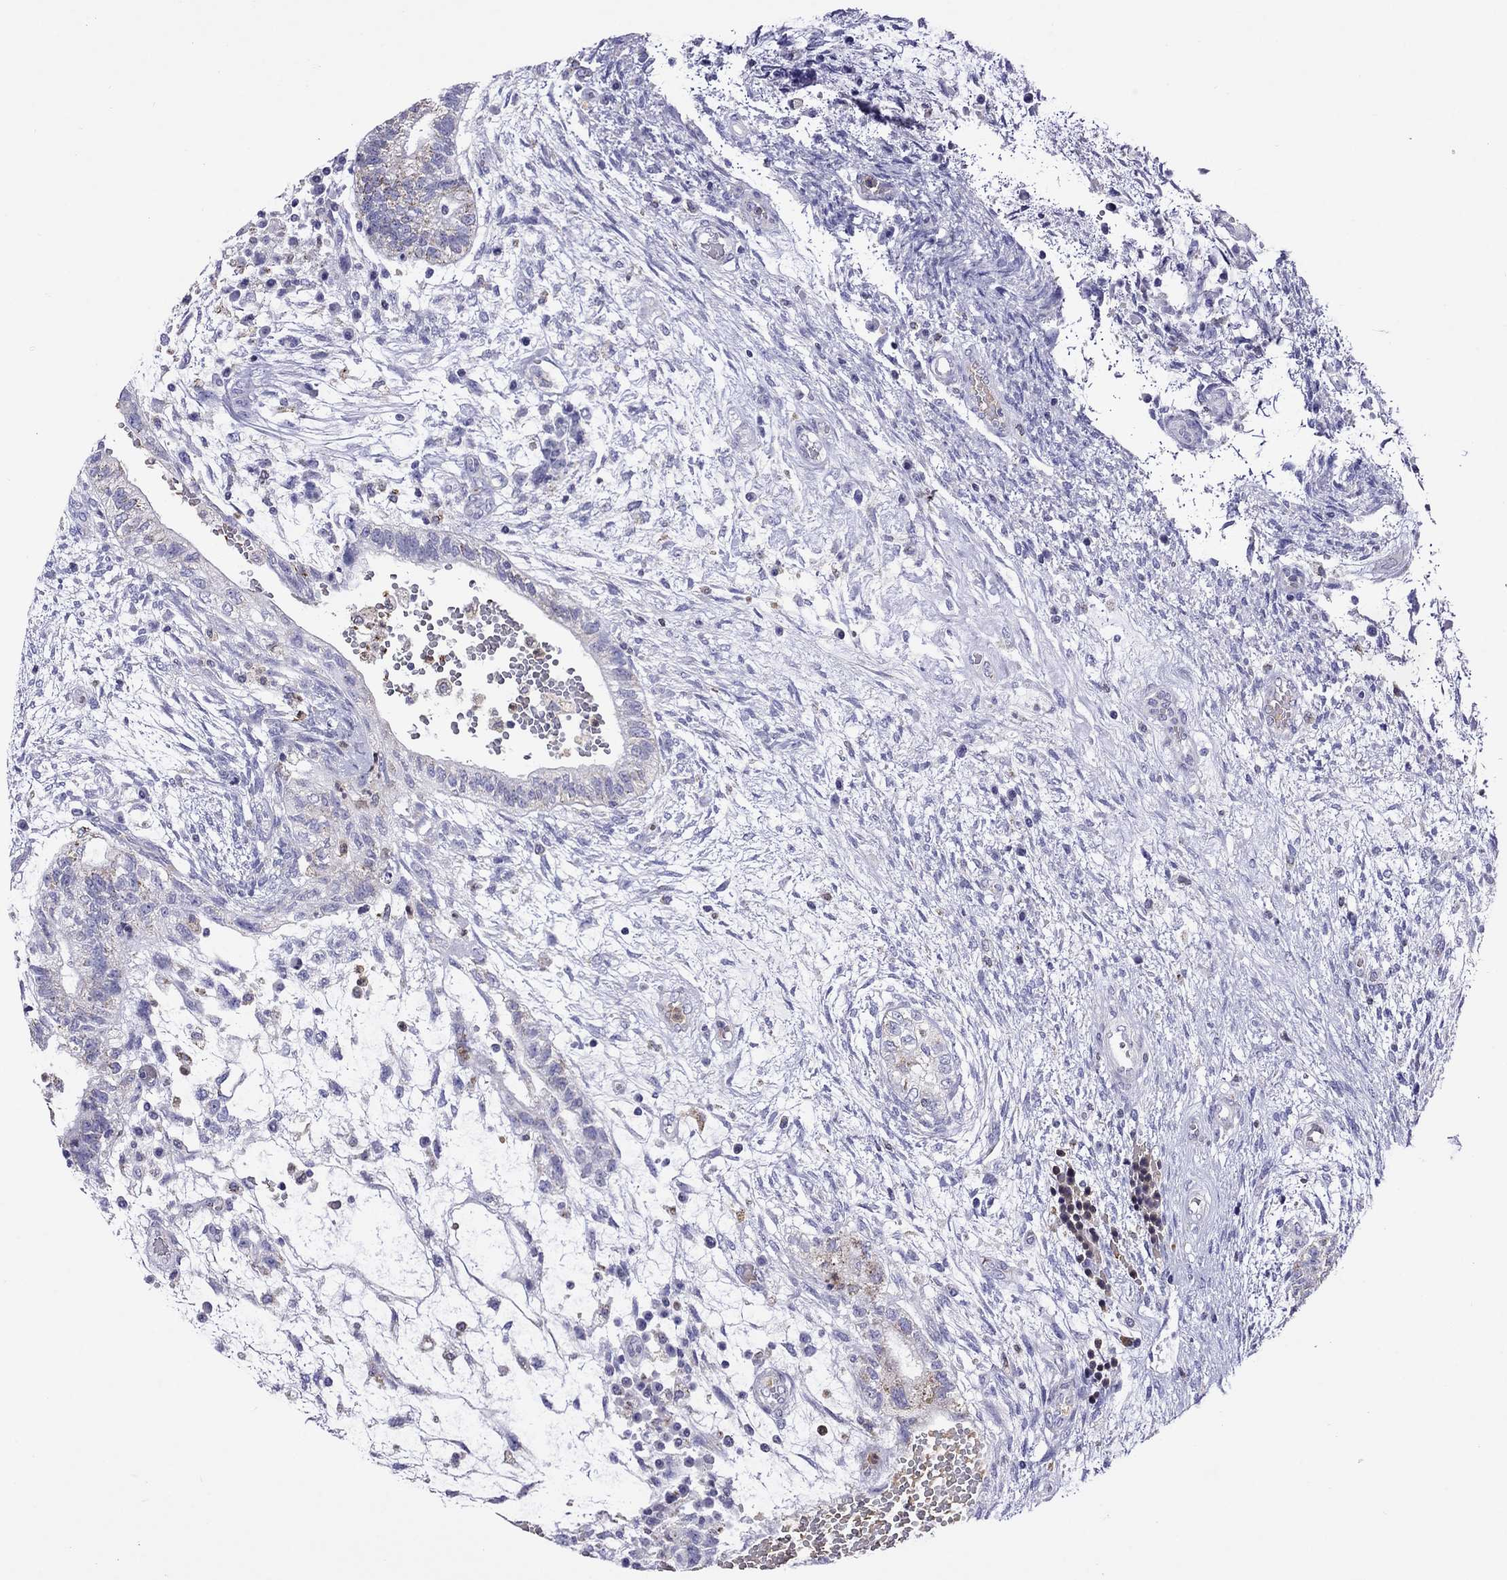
{"staining": {"intensity": "negative", "quantity": "none", "location": "none"}, "tissue": "testis cancer", "cell_type": "Tumor cells", "image_type": "cancer", "snomed": [{"axis": "morphology", "description": "Normal tissue, NOS"}, {"axis": "morphology", "description": "Carcinoma, Embryonal, NOS"}, {"axis": "topography", "description": "Testis"}, {"axis": "topography", "description": "Epididymis"}], "caption": "A micrograph of human testis cancer (embryonal carcinoma) is negative for staining in tumor cells. (Brightfield microscopy of DAB immunohistochemistry (IHC) at high magnification).", "gene": "SCG2", "patient": {"sex": "male", "age": 32}}